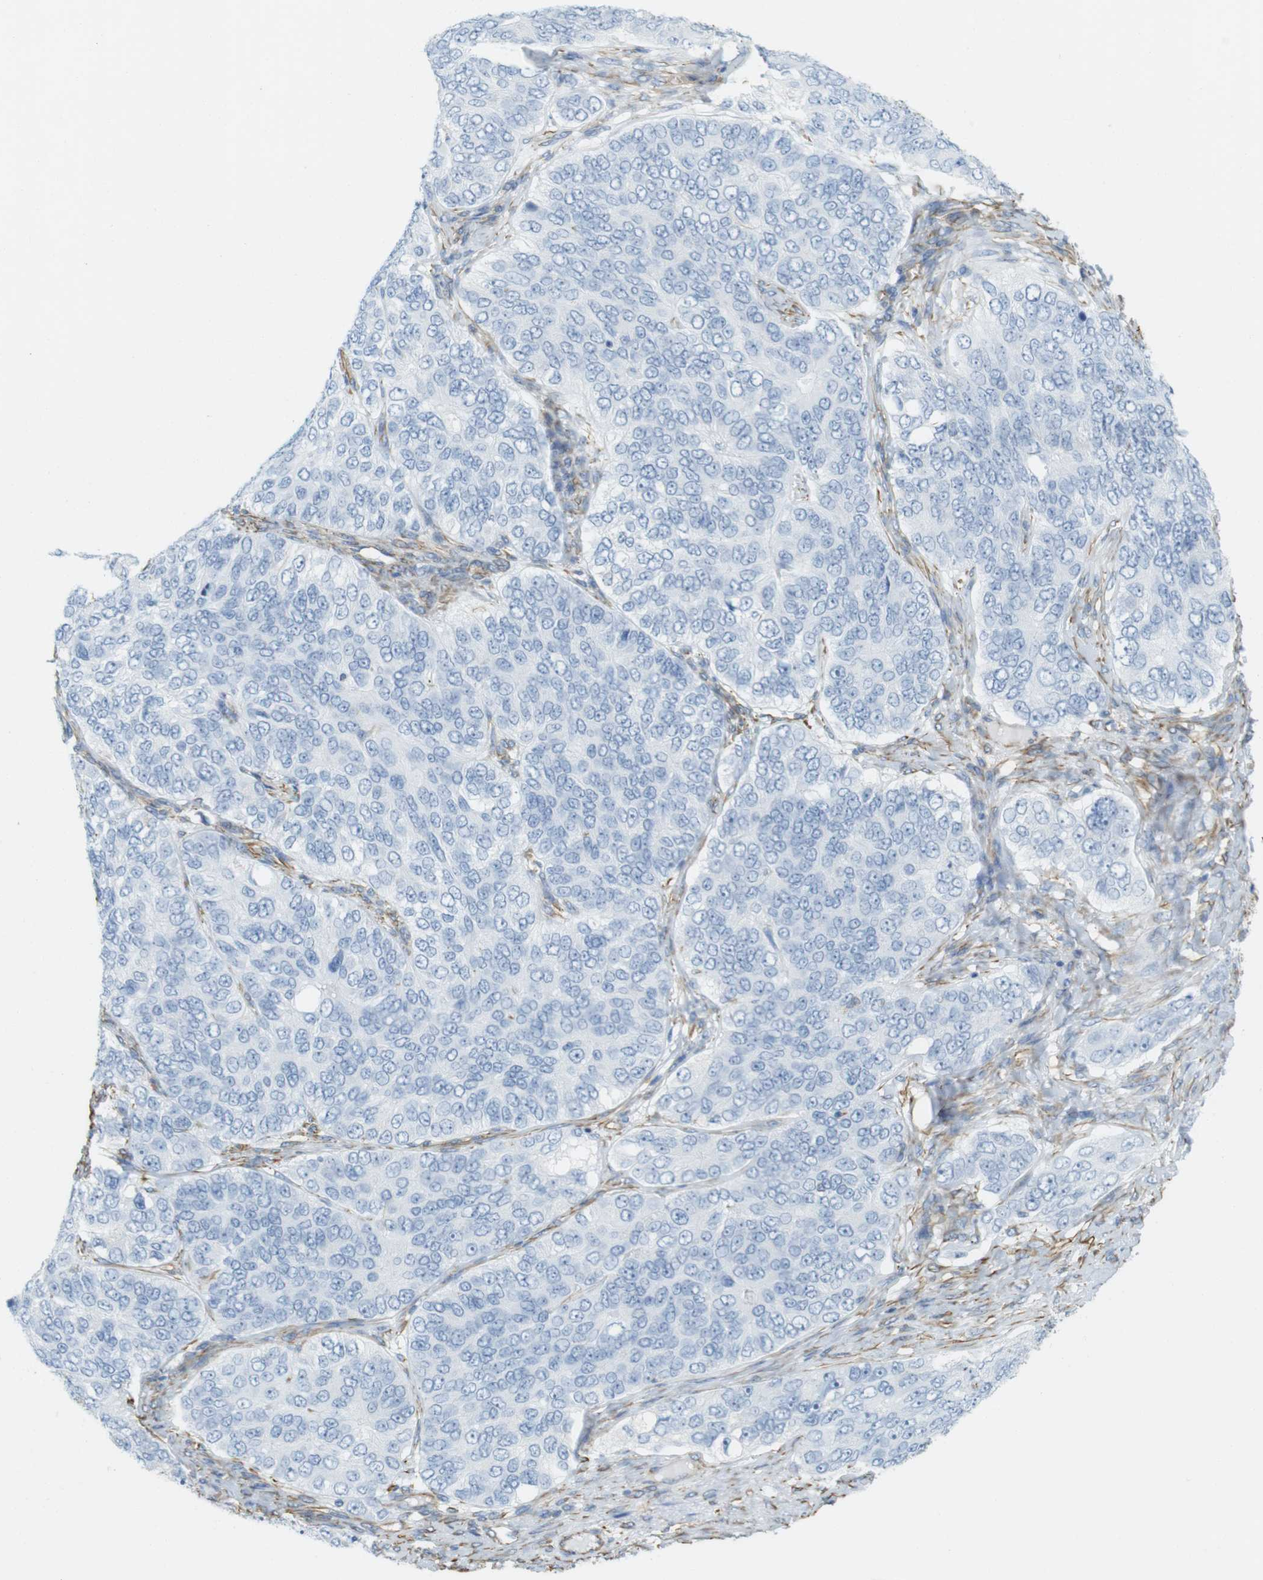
{"staining": {"intensity": "negative", "quantity": "none", "location": "none"}, "tissue": "ovarian cancer", "cell_type": "Tumor cells", "image_type": "cancer", "snomed": [{"axis": "morphology", "description": "Carcinoma, endometroid"}, {"axis": "topography", "description": "Ovary"}], "caption": "Immunohistochemistry photomicrograph of human ovarian cancer stained for a protein (brown), which reveals no positivity in tumor cells.", "gene": "MS4A10", "patient": {"sex": "female", "age": 51}}